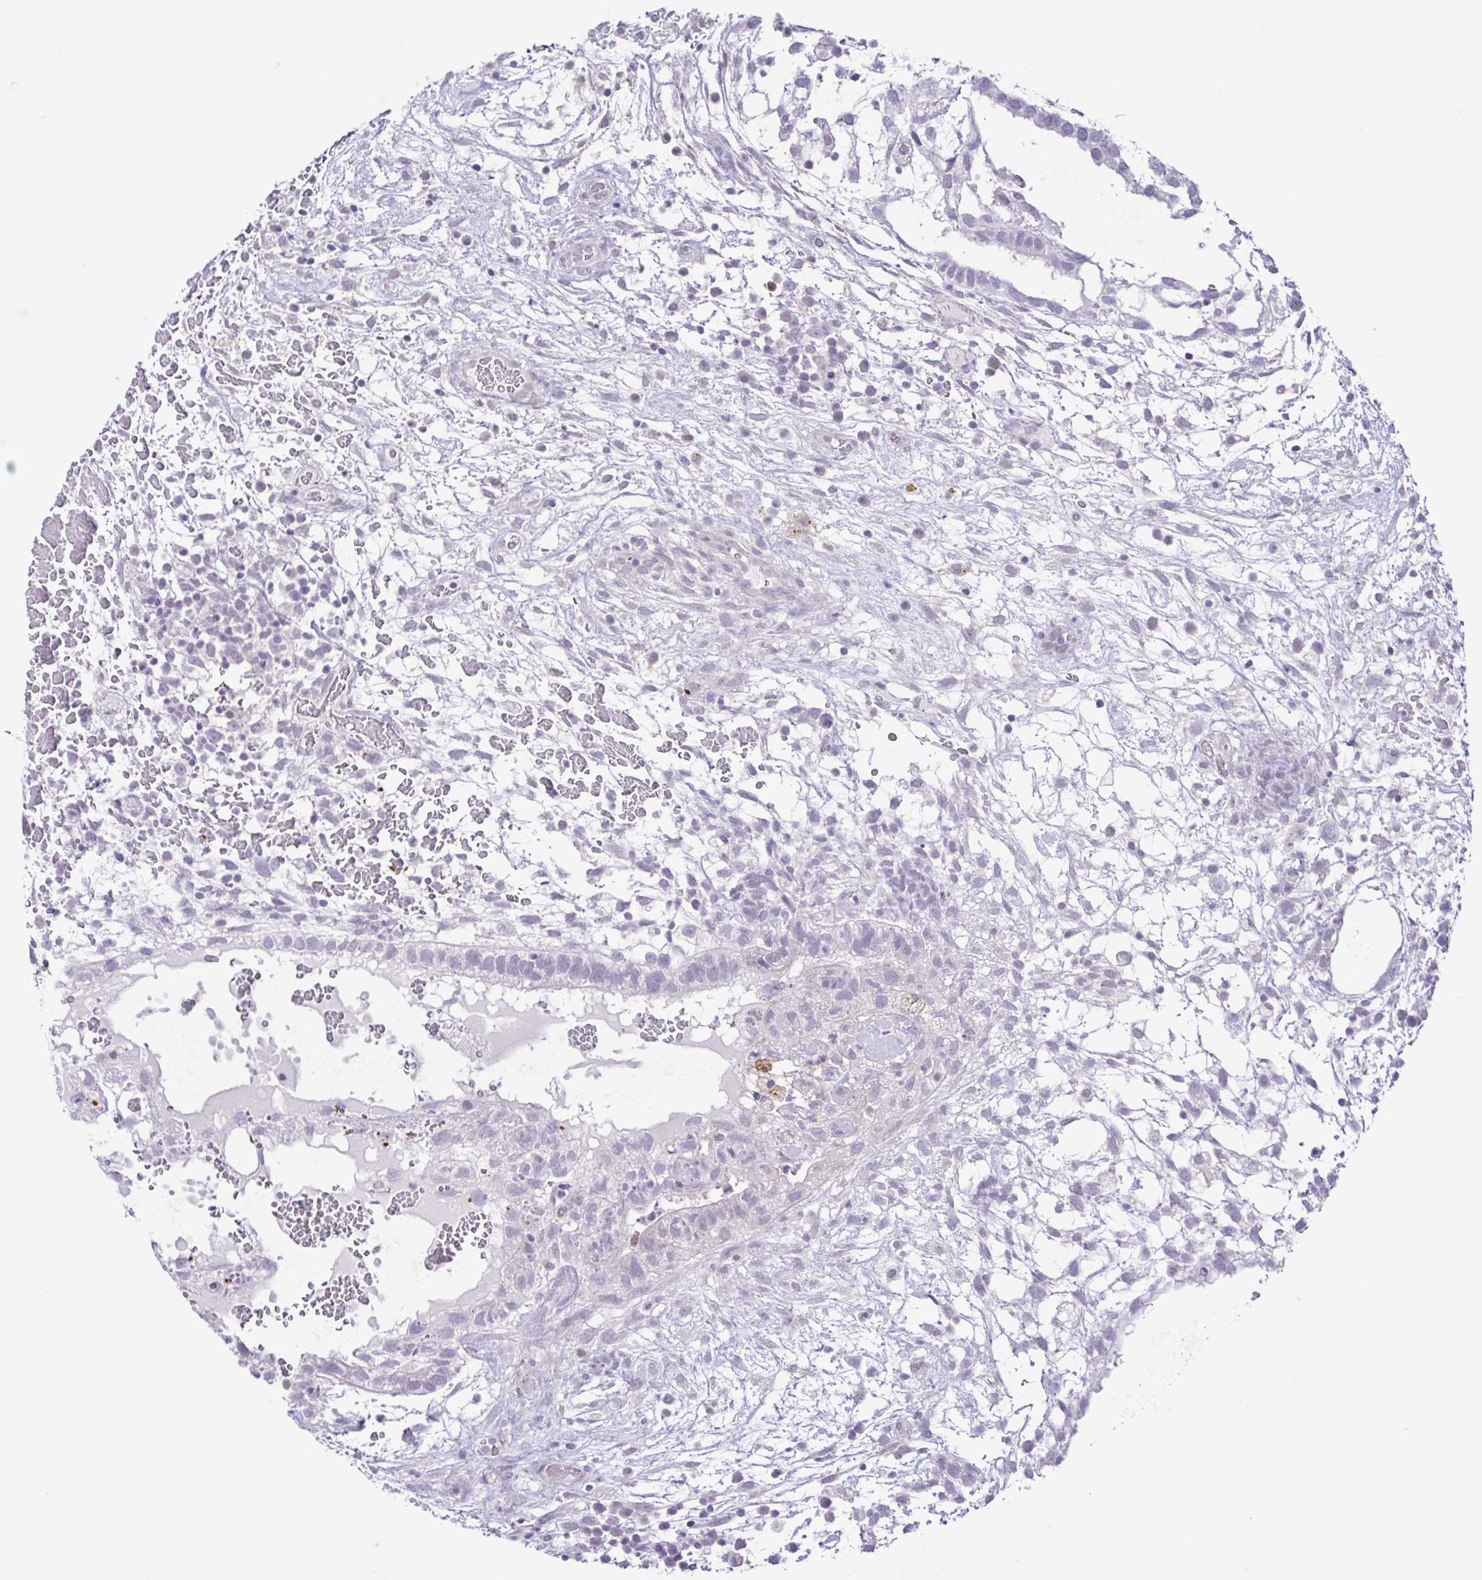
{"staining": {"intensity": "negative", "quantity": "none", "location": "none"}, "tissue": "testis cancer", "cell_type": "Tumor cells", "image_type": "cancer", "snomed": [{"axis": "morphology", "description": "Normal tissue, NOS"}, {"axis": "morphology", "description": "Carcinoma, Embryonal, NOS"}, {"axis": "topography", "description": "Testis"}], "caption": "The histopathology image demonstrates no staining of tumor cells in testis embryonal carcinoma.", "gene": "IL1RN", "patient": {"sex": "male", "age": 32}}